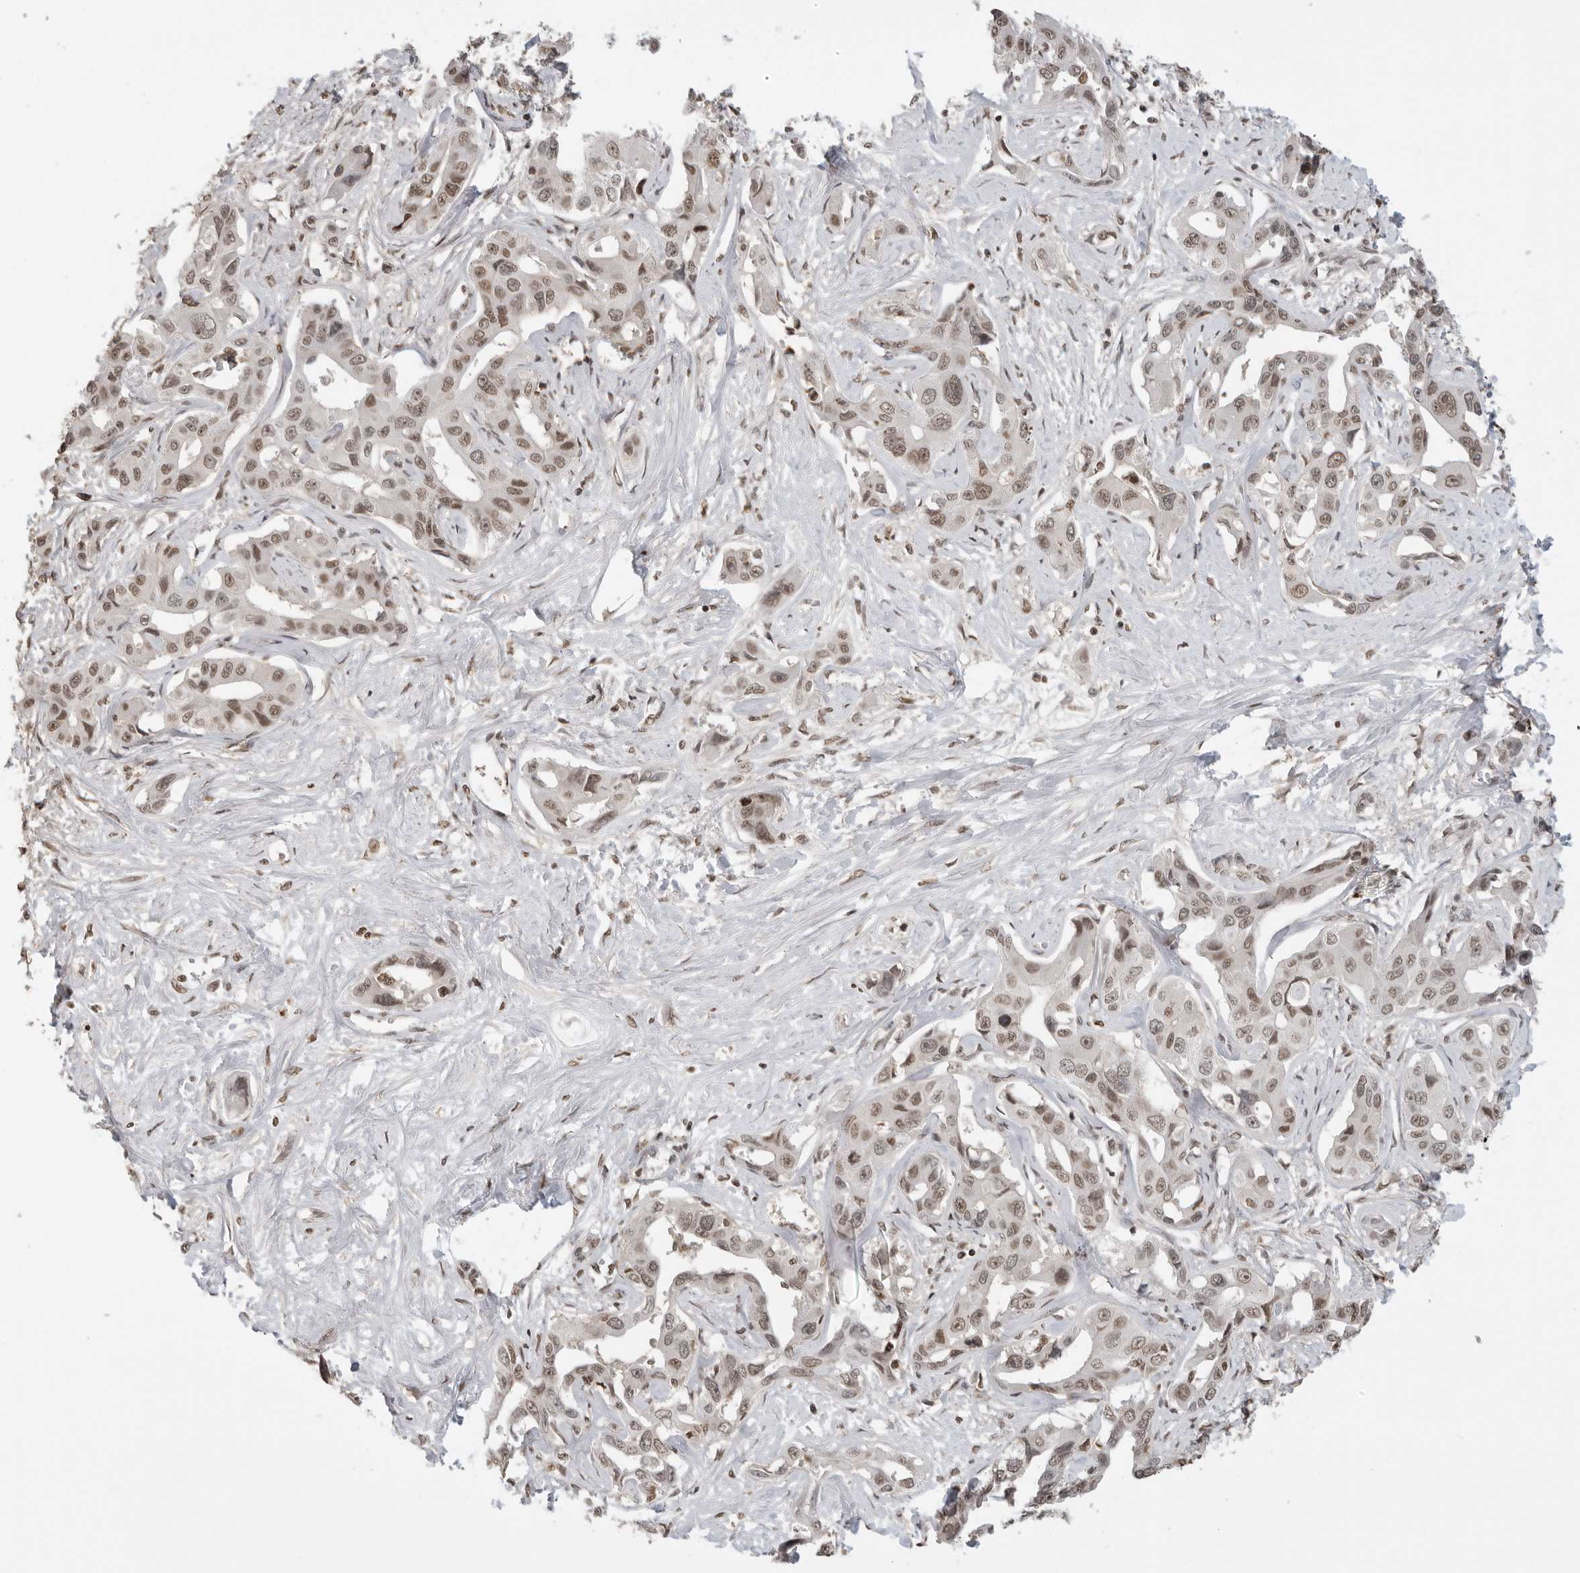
{"staining": {"intensity": "moderate", "quantity": ">75%", "location": "nuclear"}, "tissue": "liver cancer", "cell_type": "Tumor cells", "image_type": "cancer", "snomed": [{"axis": "morphology", "description": "Cholangiocarcinoma"}, {"axis": "topography", "description": "Liver"}], "caption": "Human liver cholangiocarcinoma stained with a brown dye exhibits moderate nuclear positive expression in about >75% of tumor cells.", "gene": "RPA2", "patient": {"sex": "male", "age": 59}}